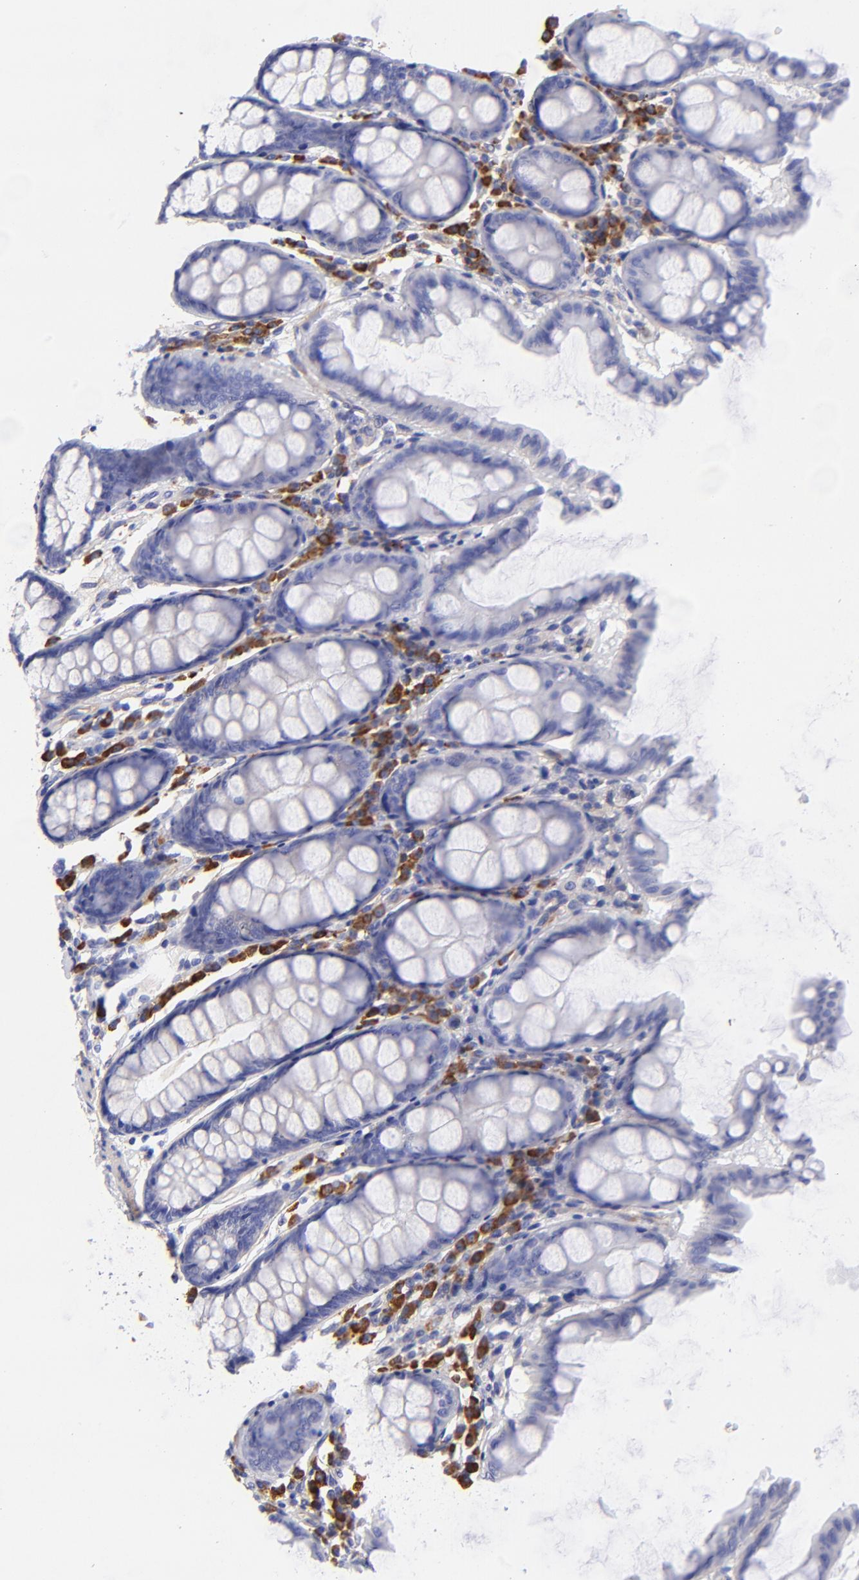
{"staining": {"intensity": "negative", "quantity": "none", "location": "none"}, "tissue": "colon", "cell_type": "Endothelial cells", "image_type": "normal", "snomed": [{"axis": "morphology", "description": "Normal tissue, NOS"}, {"axis": "topography", "description": "Colon"}], "caption": "Image shows no significant protein expression in endothelial cells of normal colon.", "gene": "PPFIBP1", "patient": {"sex": "female", "age": 61}}